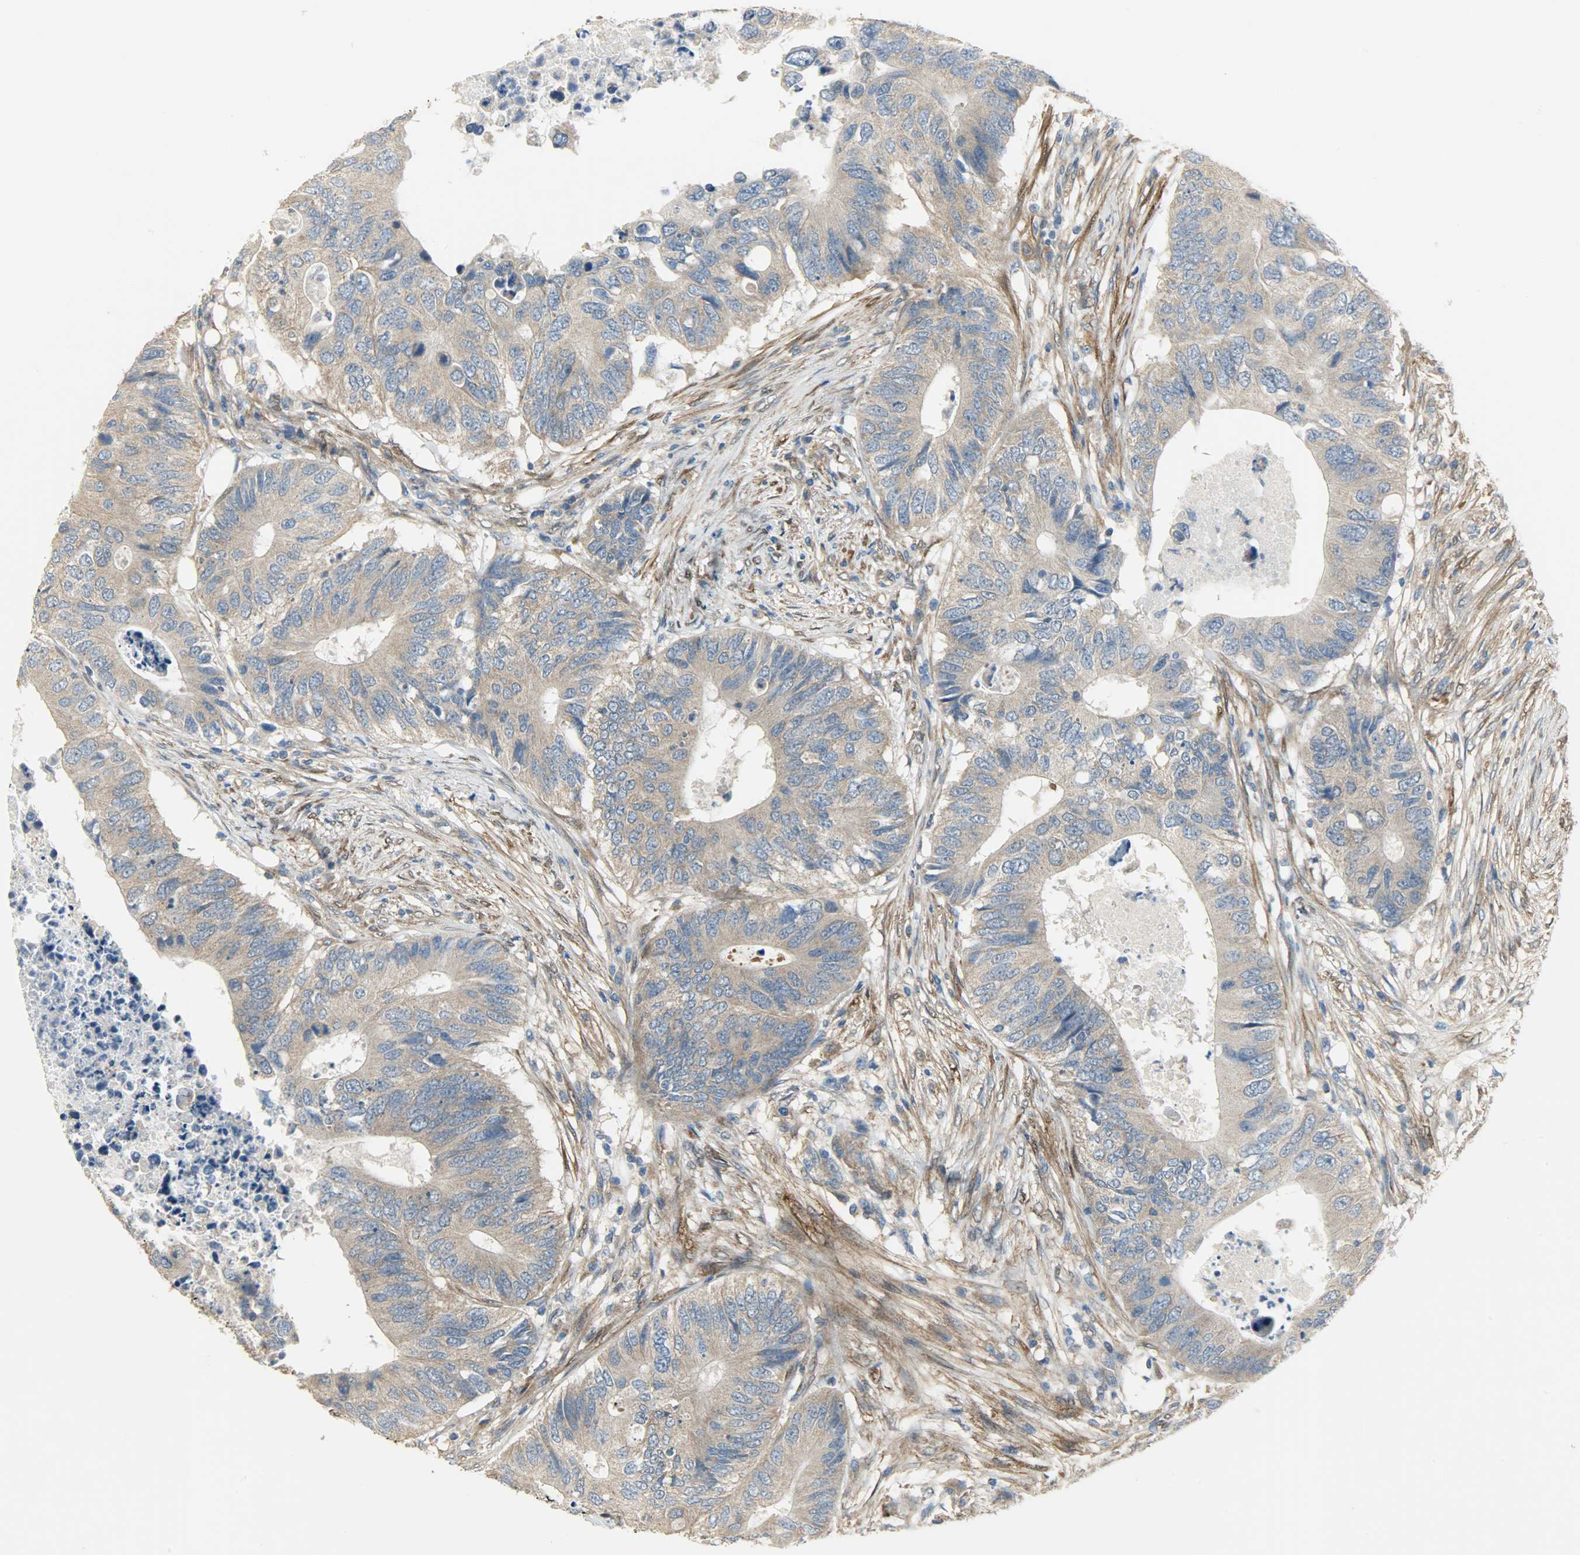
{"staining": {"intensity": "moderate", "quantity": ">75%", "location": "cytoplasmic/membranous"}, "tissue": "colorectal cancer", "cell_type": "Tumor cells", "image_type": "cancer", "snomed": [{"axis": "morphology", "description": "Adenocarcinoma, NOS"}, {"axis": "topography", "description": "Colon"}], "caption": "Colorectal cancer was stained to show a protein in brown. There is medium levels of moderate cytoplasmic/membranous staining in approximately >75% of tumor cells.", "gene": "C1orf198", "patient": {"sex": "male", "age": 71}}